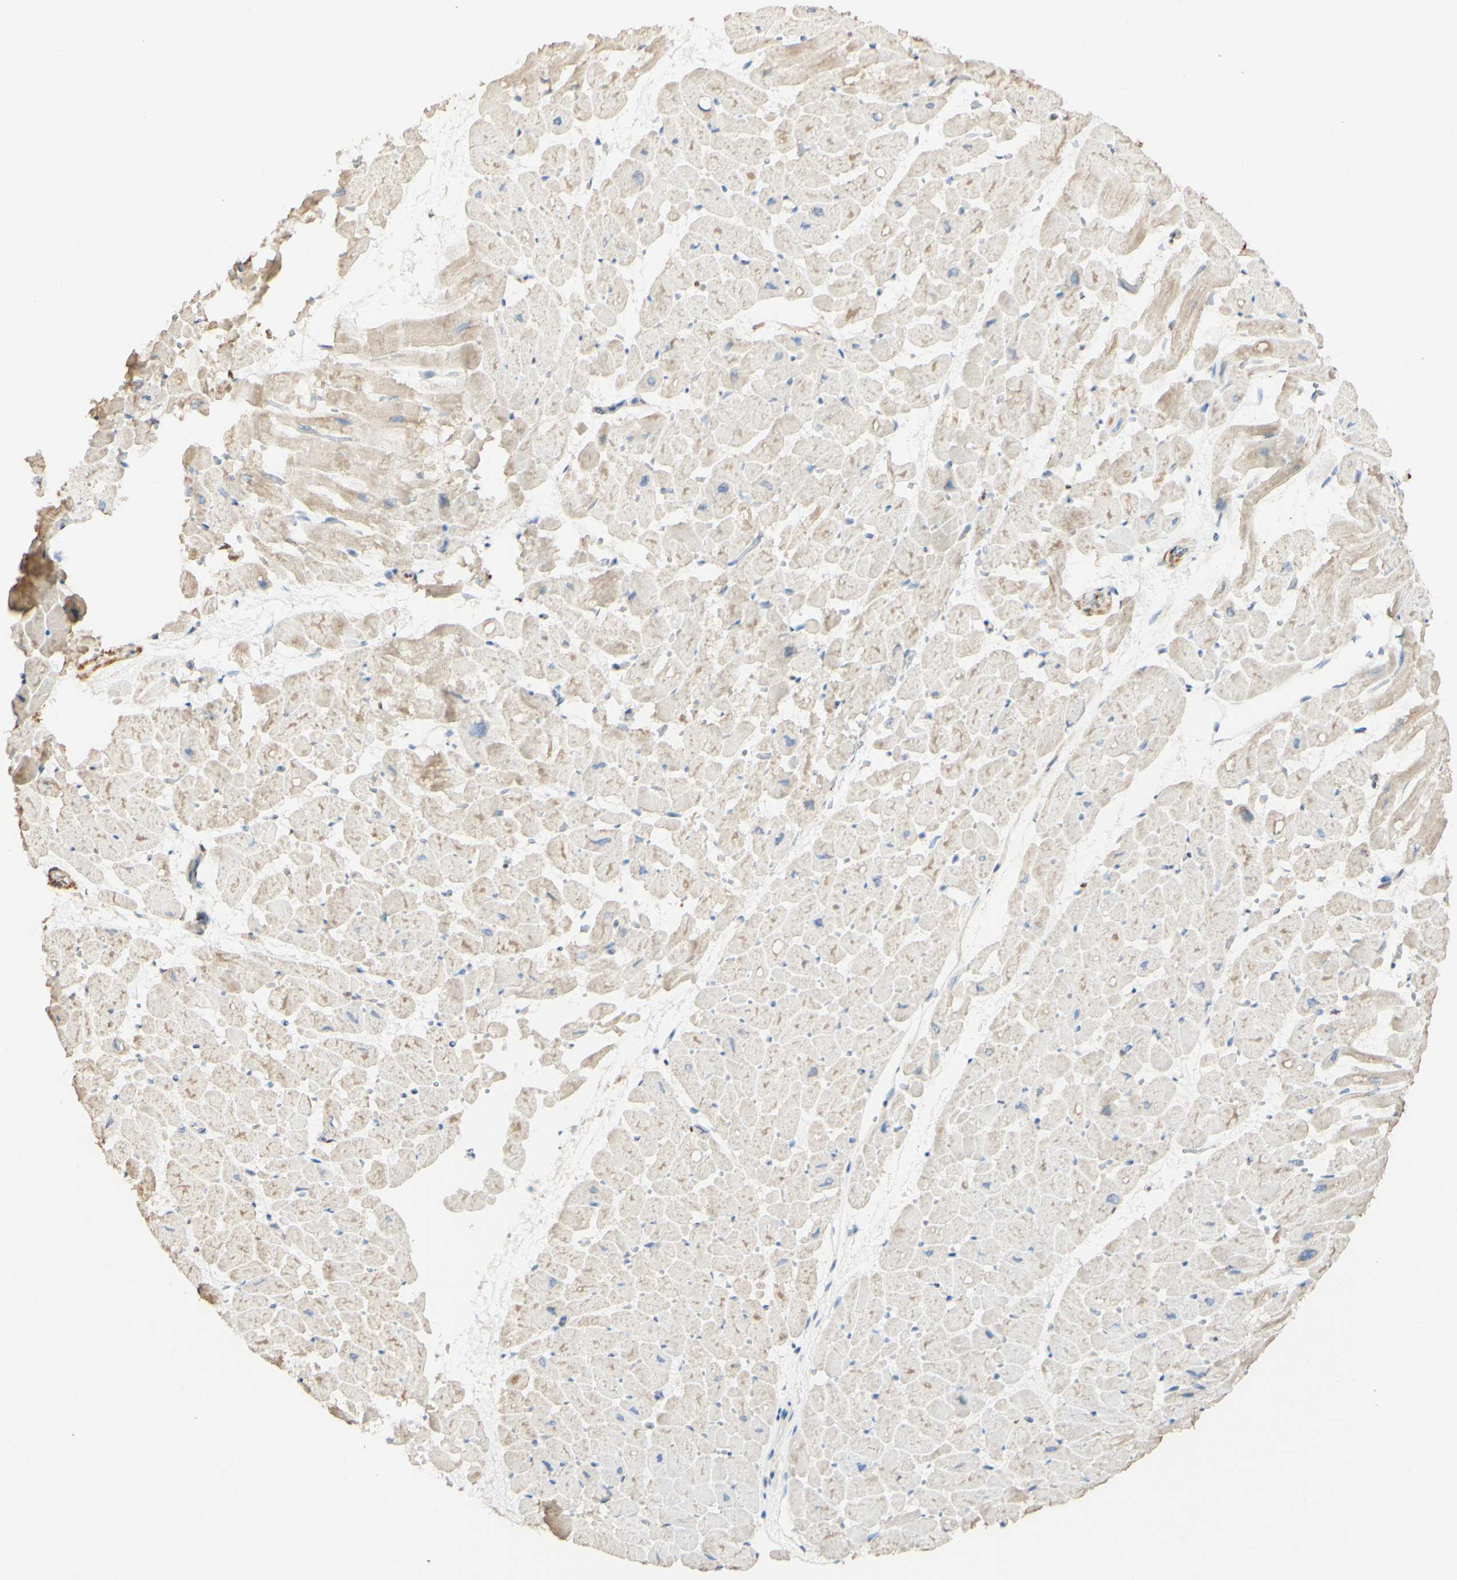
{"staining": {"intensity": "weak", "quantity": "25%-75%", "location": "cytoplasmic/membranous"}, "tissue": "heart muscle", "cell_type": "Cardiomyocytes", "image_type": "normal", "snomed": [{"axis": "morphology", "description": "Normal tissue, NOS"}, {"axis": "topography", "description": "Heart"}], "caption": "Heart muscle was stained to show a protein in brown. There is low levels of weak cytoplasmic/membranous expression in about 25%-75% of cardiomyocytes. (IHC, brightfield microscopy, high magnification).", "gene": "MAP3K4", "patient": {"sex": "male", "age": 45}}